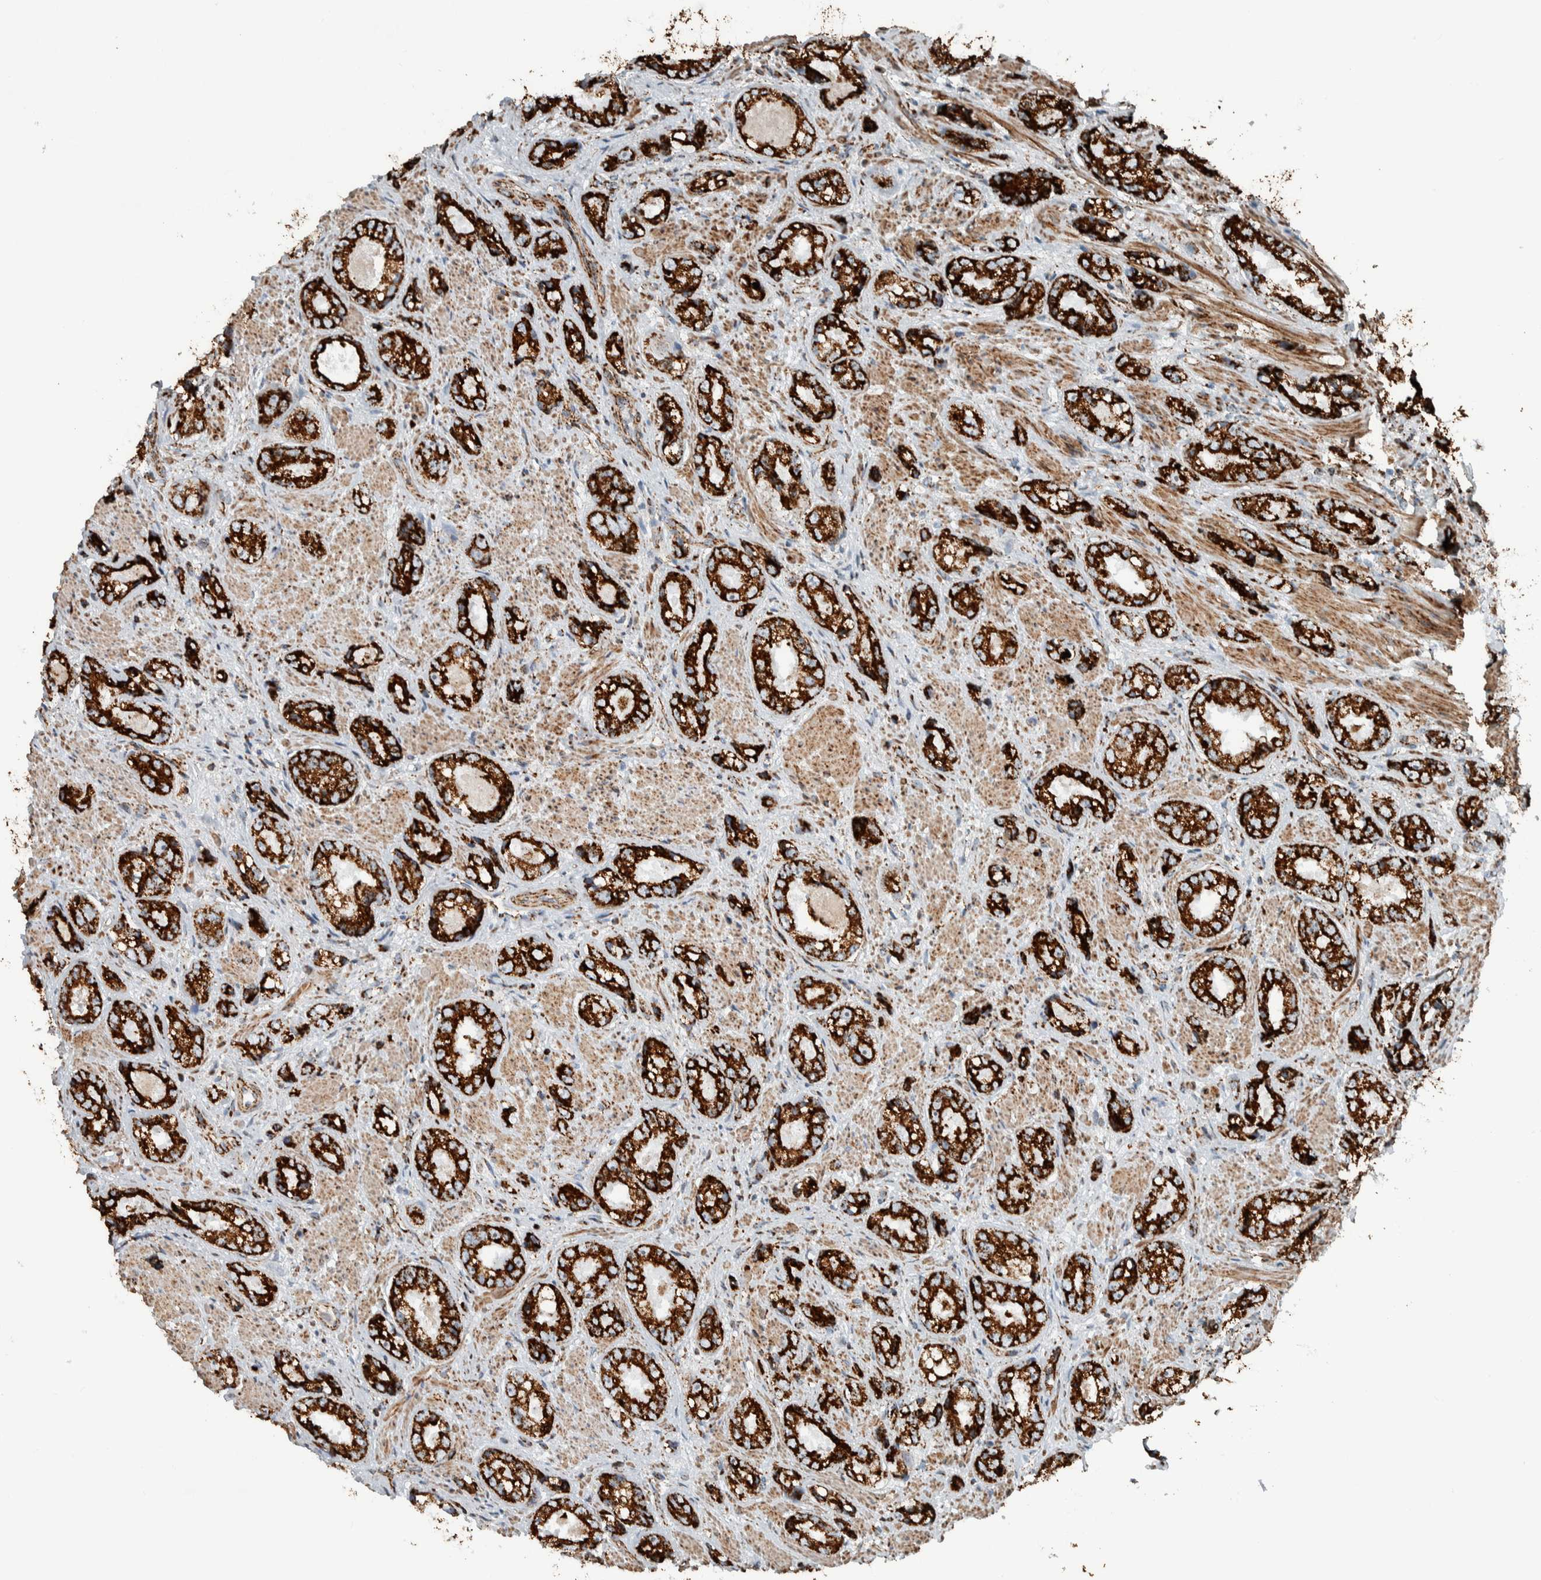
{"staining": {"intensity": "strong", "quantity": ">75%", "location": "cytoplasmic/membranous"}, "tissue": "prostate cancer", "cell_type": "Tumor cells", "image_type": "cancer", "snomed": [{"axis": "morphology", "description": "Adenocarcinoma, High grade"}, {"axis": "topography", "description": "Prostate"}], "caption": "This is an image of IHC staining of prostate high-grade adenocarcinoma, which shows strong expression in the cytoplasmic/membranous of tumor cells.", "gene": "CNTROB", "patient": {"sex": "male", "age": 61}}